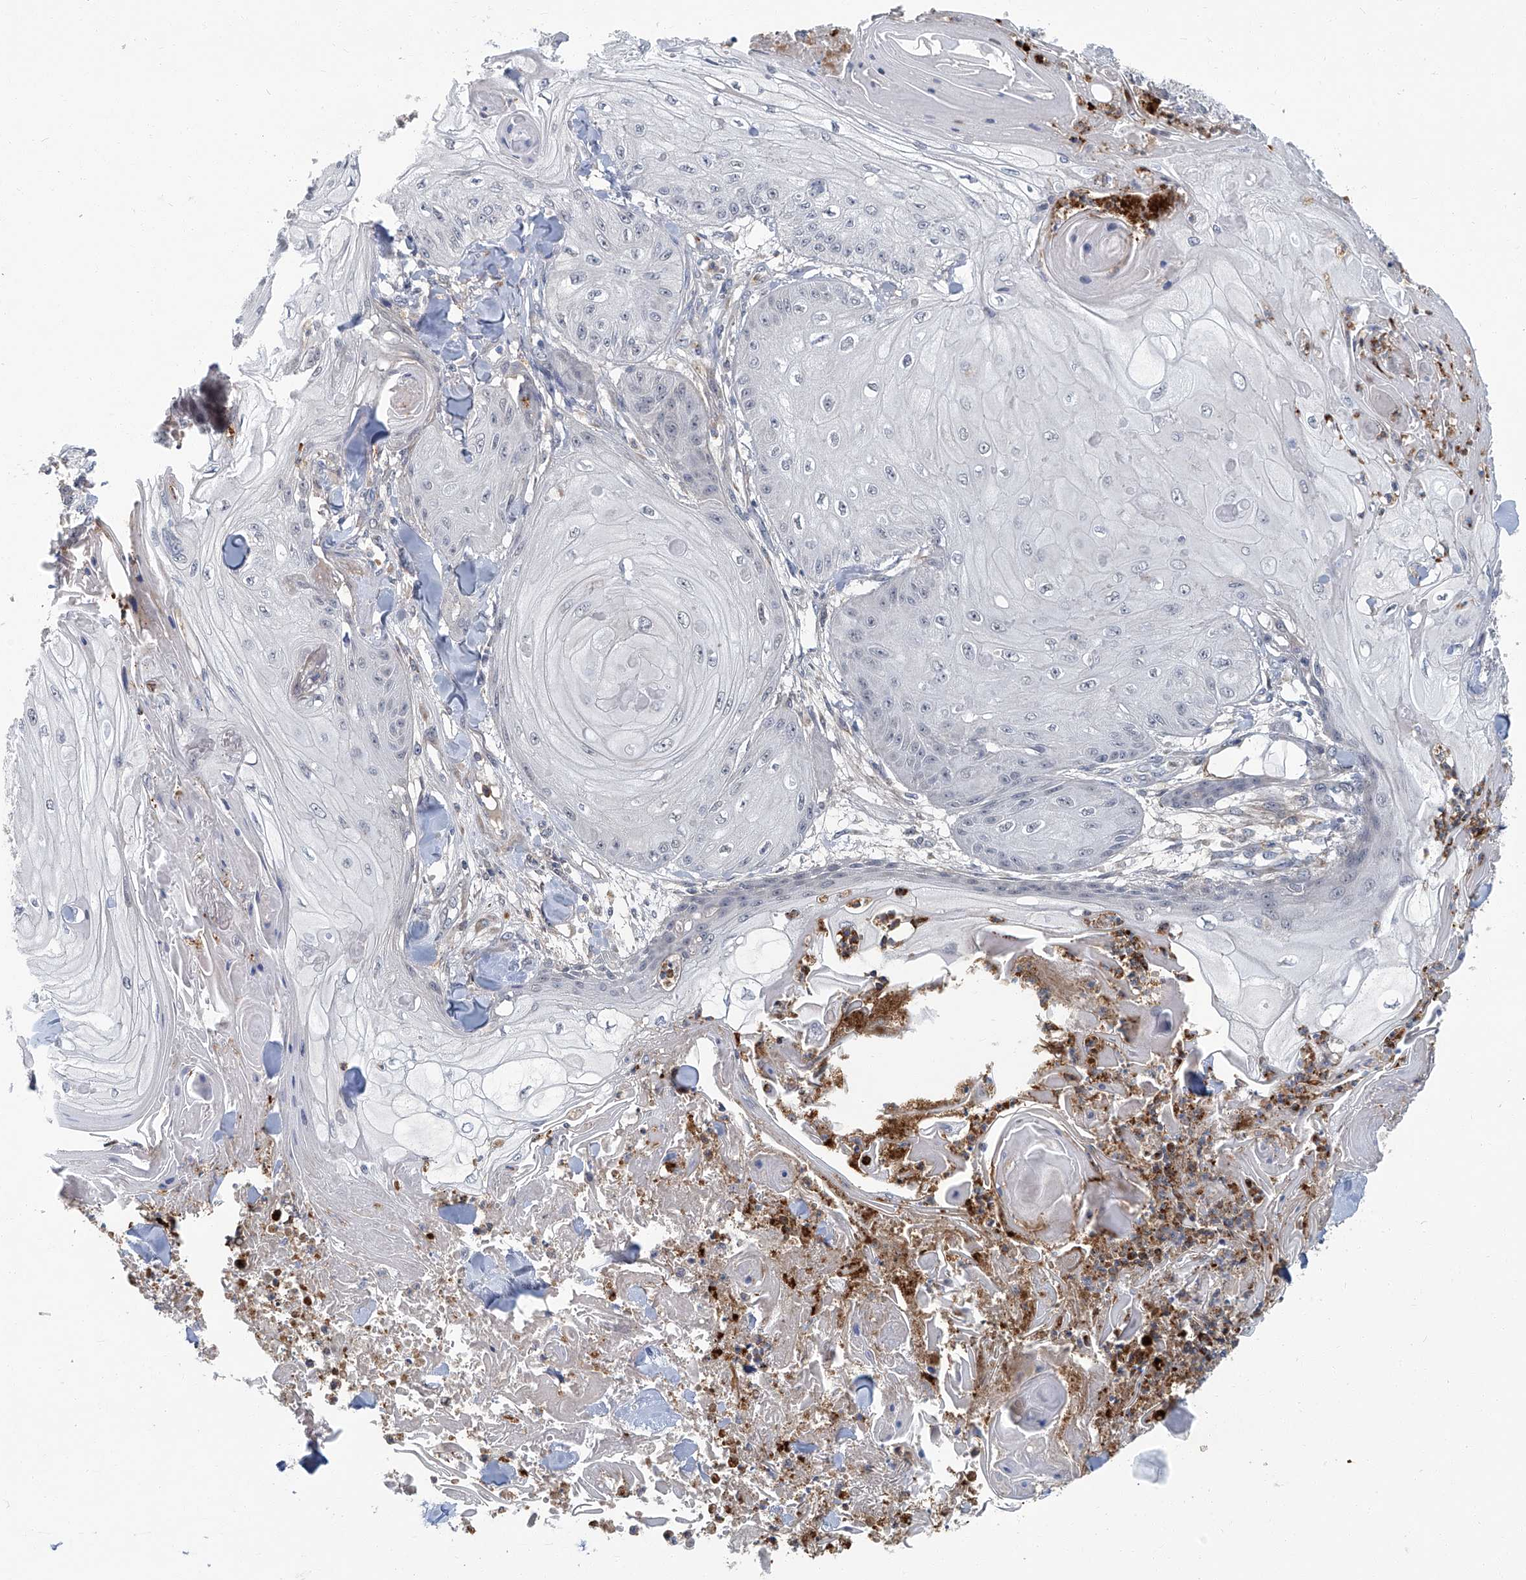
{"staining": {"intensity": "negative", "quantity": "none", "location": "none"}, "tissue": "skin cancer", "cell_type": "Tumor cells", "image_type": "cancer", "snomed": [{"axis": "morphology", "description": "Squamous cell carcinoma, NOS"}, {"axis": "topography", "description": "Skin"}], "caption": "Immunohistochemistry of skin cancer shows no staining in tumor cells.", "gene": "AKNAD1", "patient": {"sex": "male", "age": 74}}